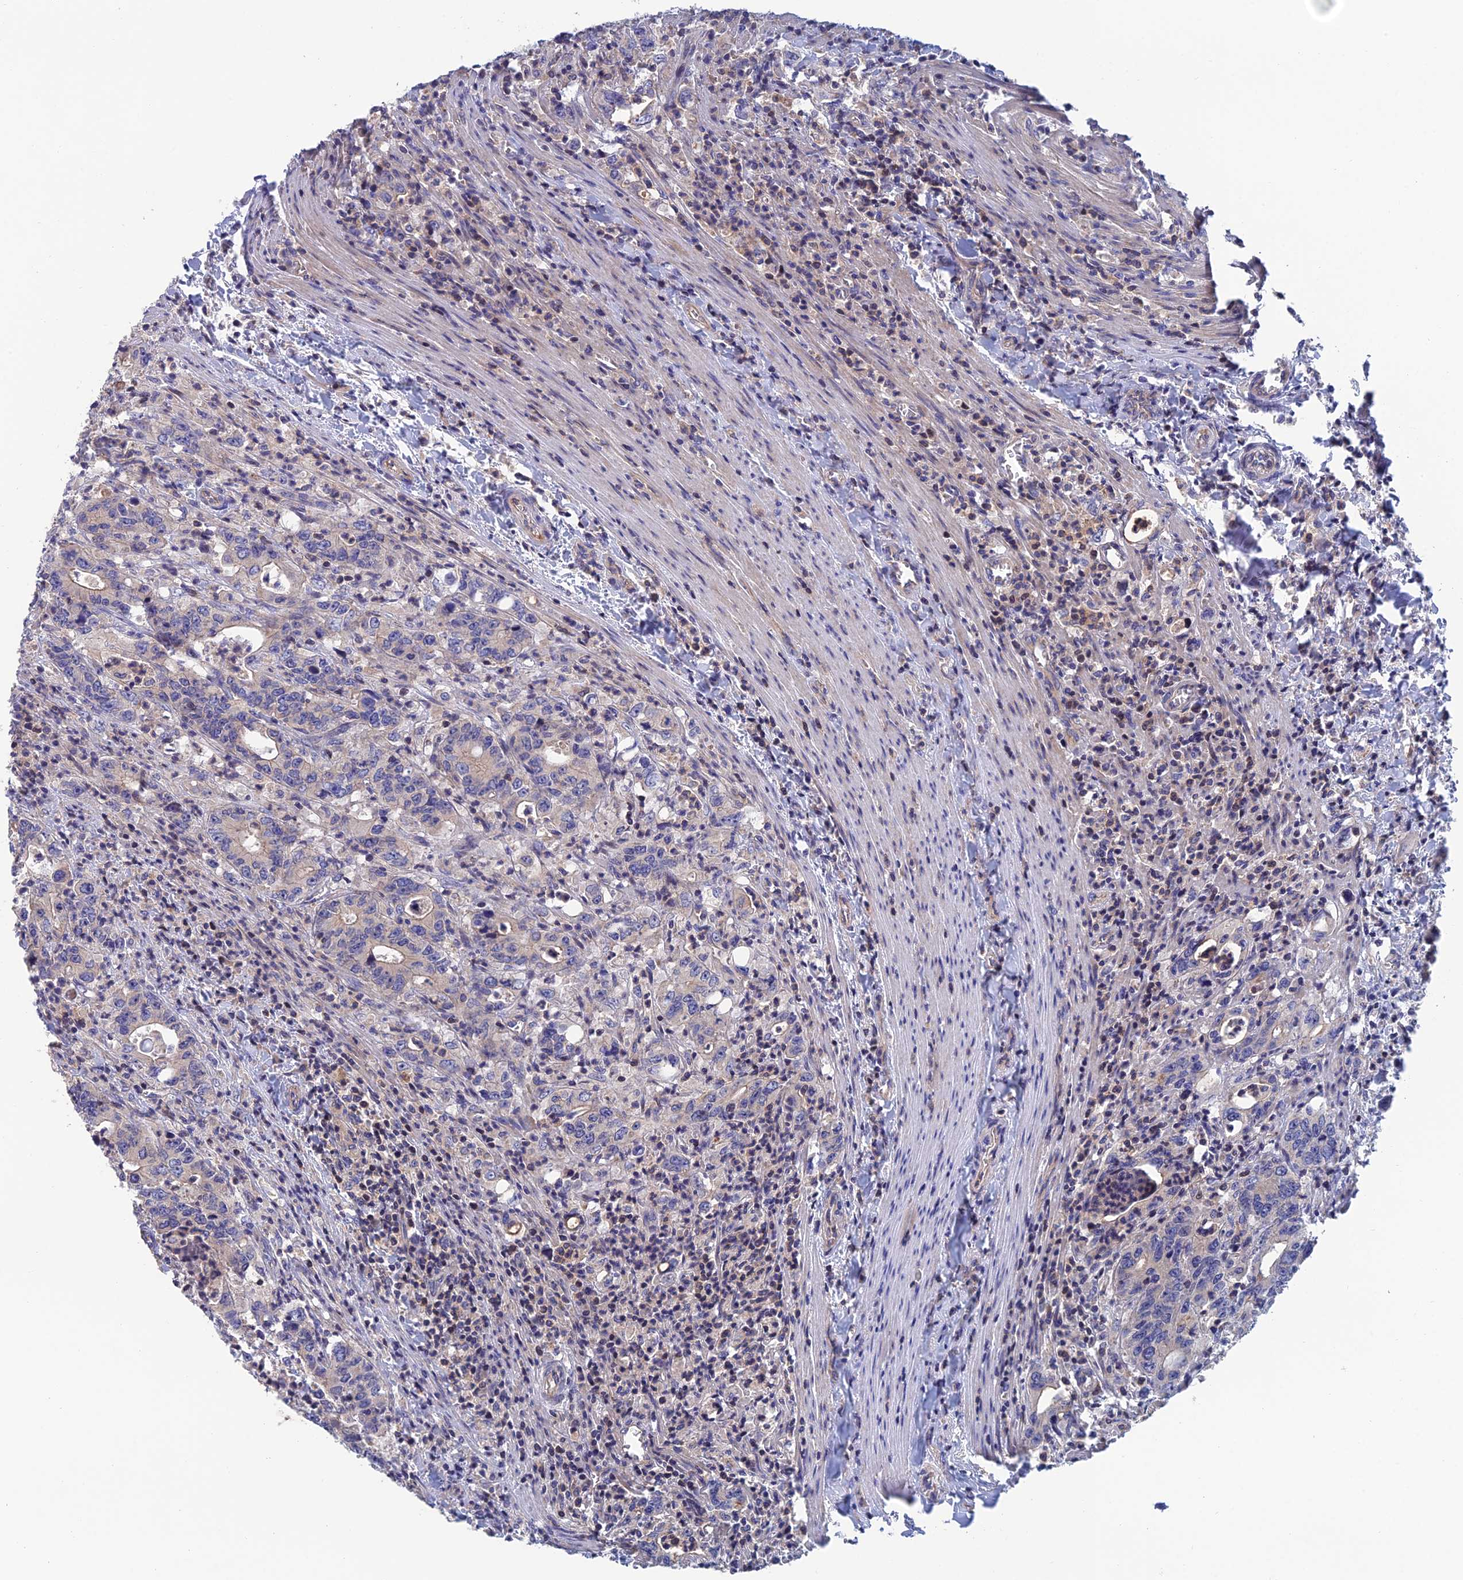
{"staining": {"intensity": "weak", "quantity": "<25%", "location": "cytoplasmic/membranous"}, "tissue": "colorectal cancer", "cell_type": "Tumor cells", "image_type": "cancer", "snomed": [{"axis": "morphology", "description": "Adenocarcinoma, NOS"}, {"axis": "topography", "description": "Colon"}], "caption": "Immunohistochemistry (IHC) of colorectal adenocarcinoma exhibits no staining in tumor cells.", "gene": "USP37", "patient": {"sex": "female", "age": 75}}